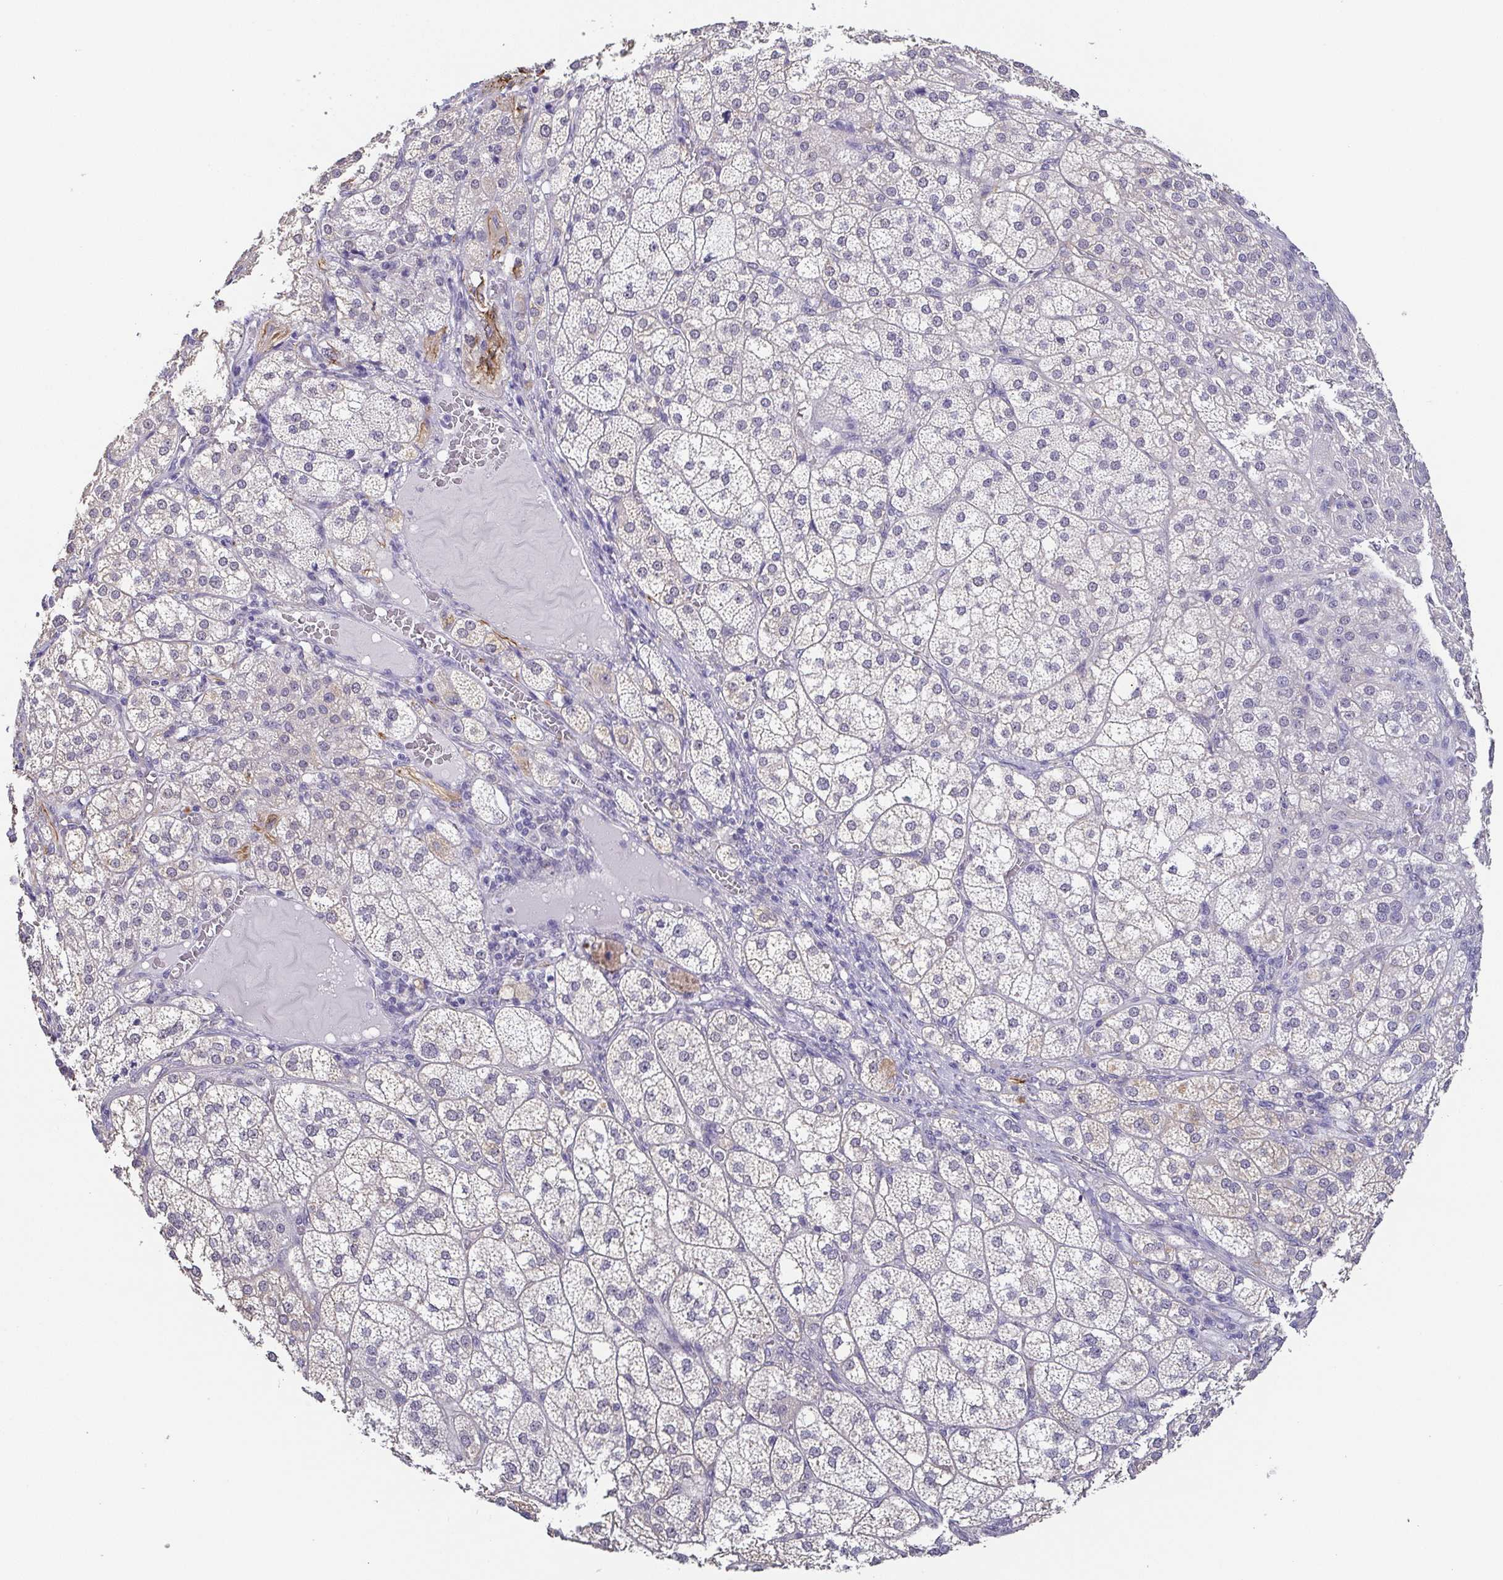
{"staining": {"intensity": "weak", "quantity": "<25%", "location": "nuclear"}, "tissue": "adrenal gland", "cell_type": "Glandular cells", "image_type": "normal", "snomed": [{"axis": "morphology", "description": "Normal tissue, NOS"}, {"axis": "topography", "description": "Adrenal gland"}], "caption": "IHC photomicrograph of benign adrenal gland: human adrenal gland stained with DAB displays no significant protein expression in glandular cells.", "gene": "NEFH", "patient": {"sex": "female", "age": 60}}